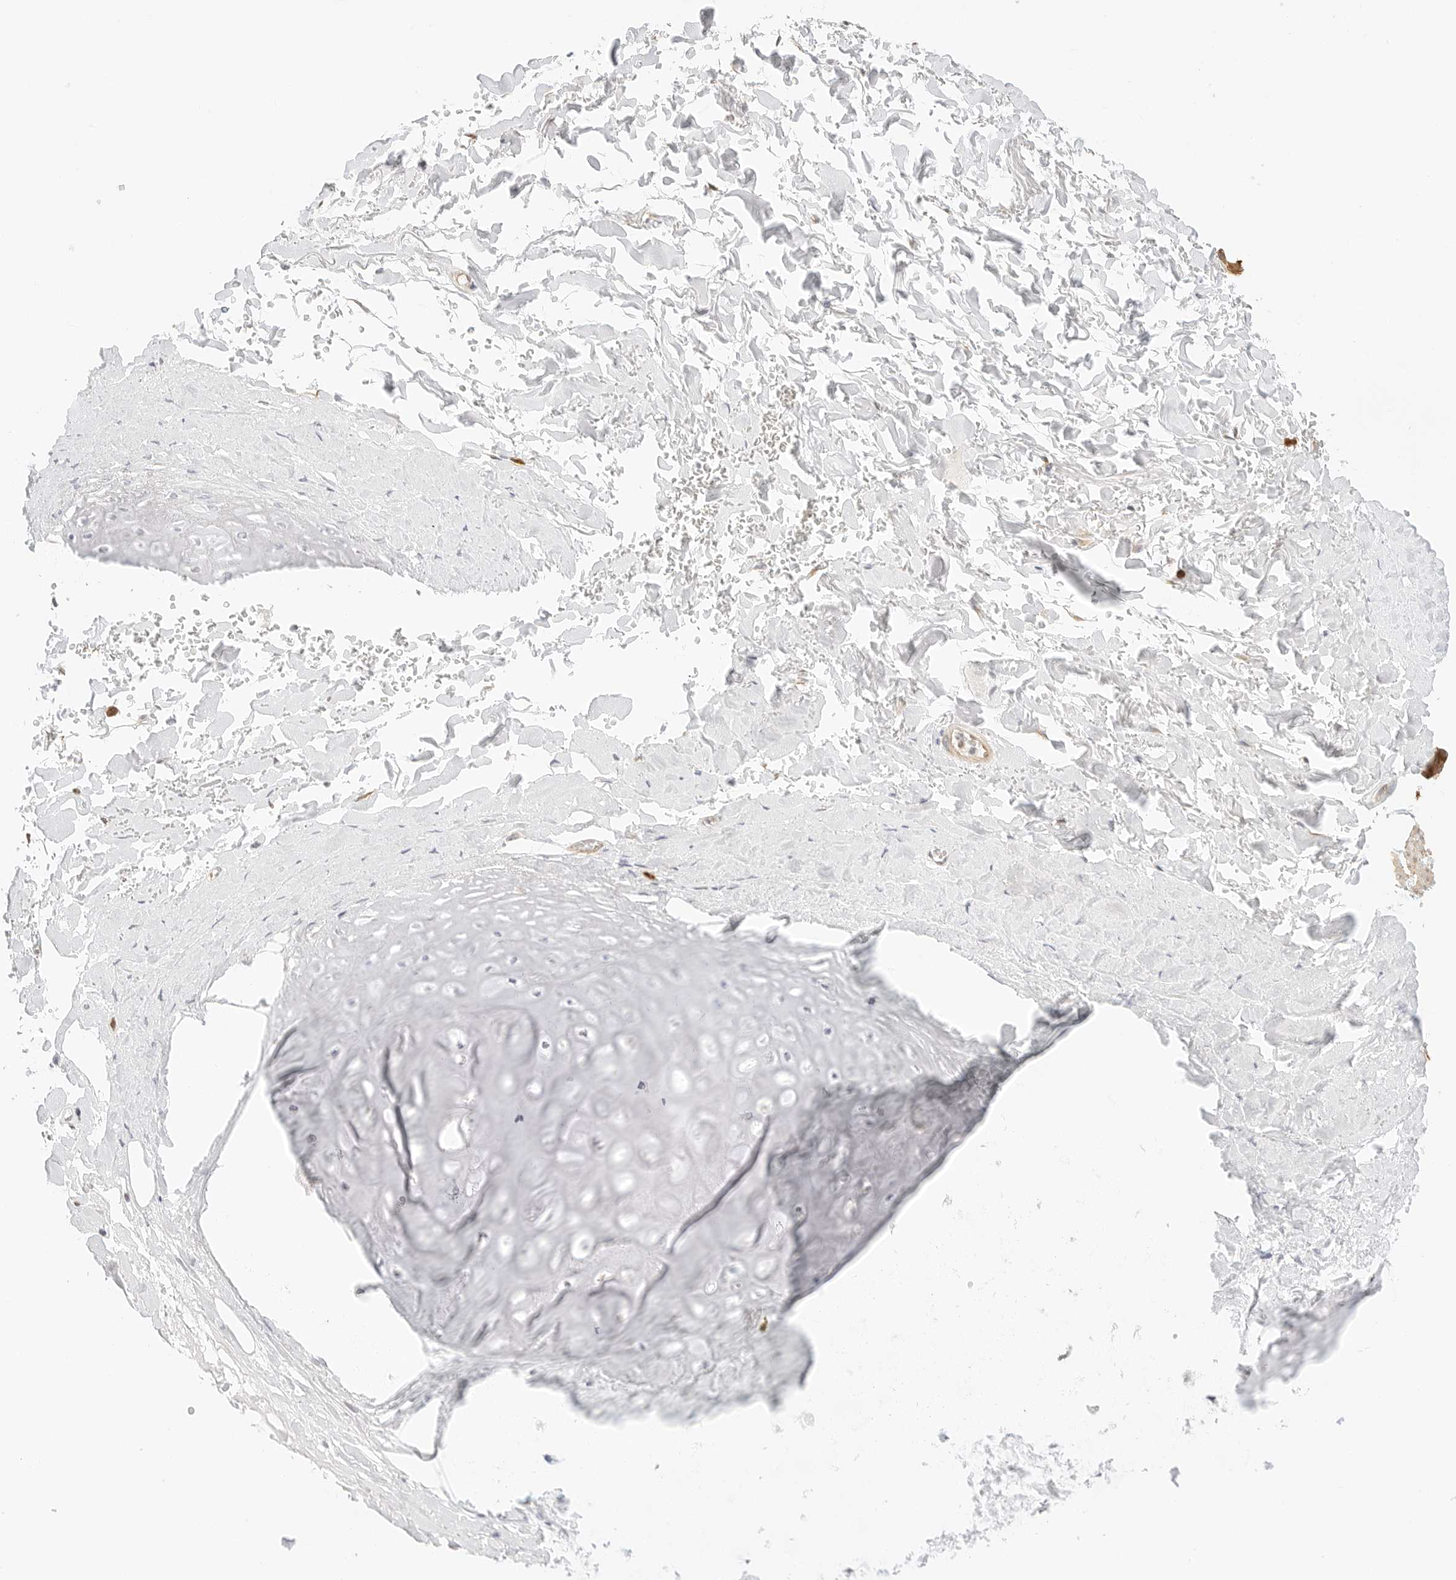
{"staining": {"intensity": "negative", "quantity": "none", "location": "none"}, "tissue": "adipose tissue", "cell_type": "Adipocytes", "image_type": "normal", "snomed": [{"axis": "morphology", "description": "Normal tissue, NOS"}, {"axis": "topography", "description": "Cartilage tissue"}], "caption": "Immunohistochemical staining of unremarkable human adipose tissue shows no significant staining in adipocytes.", "gene": "TEKT2", "patient": {"sex": "female", "age": 63}}